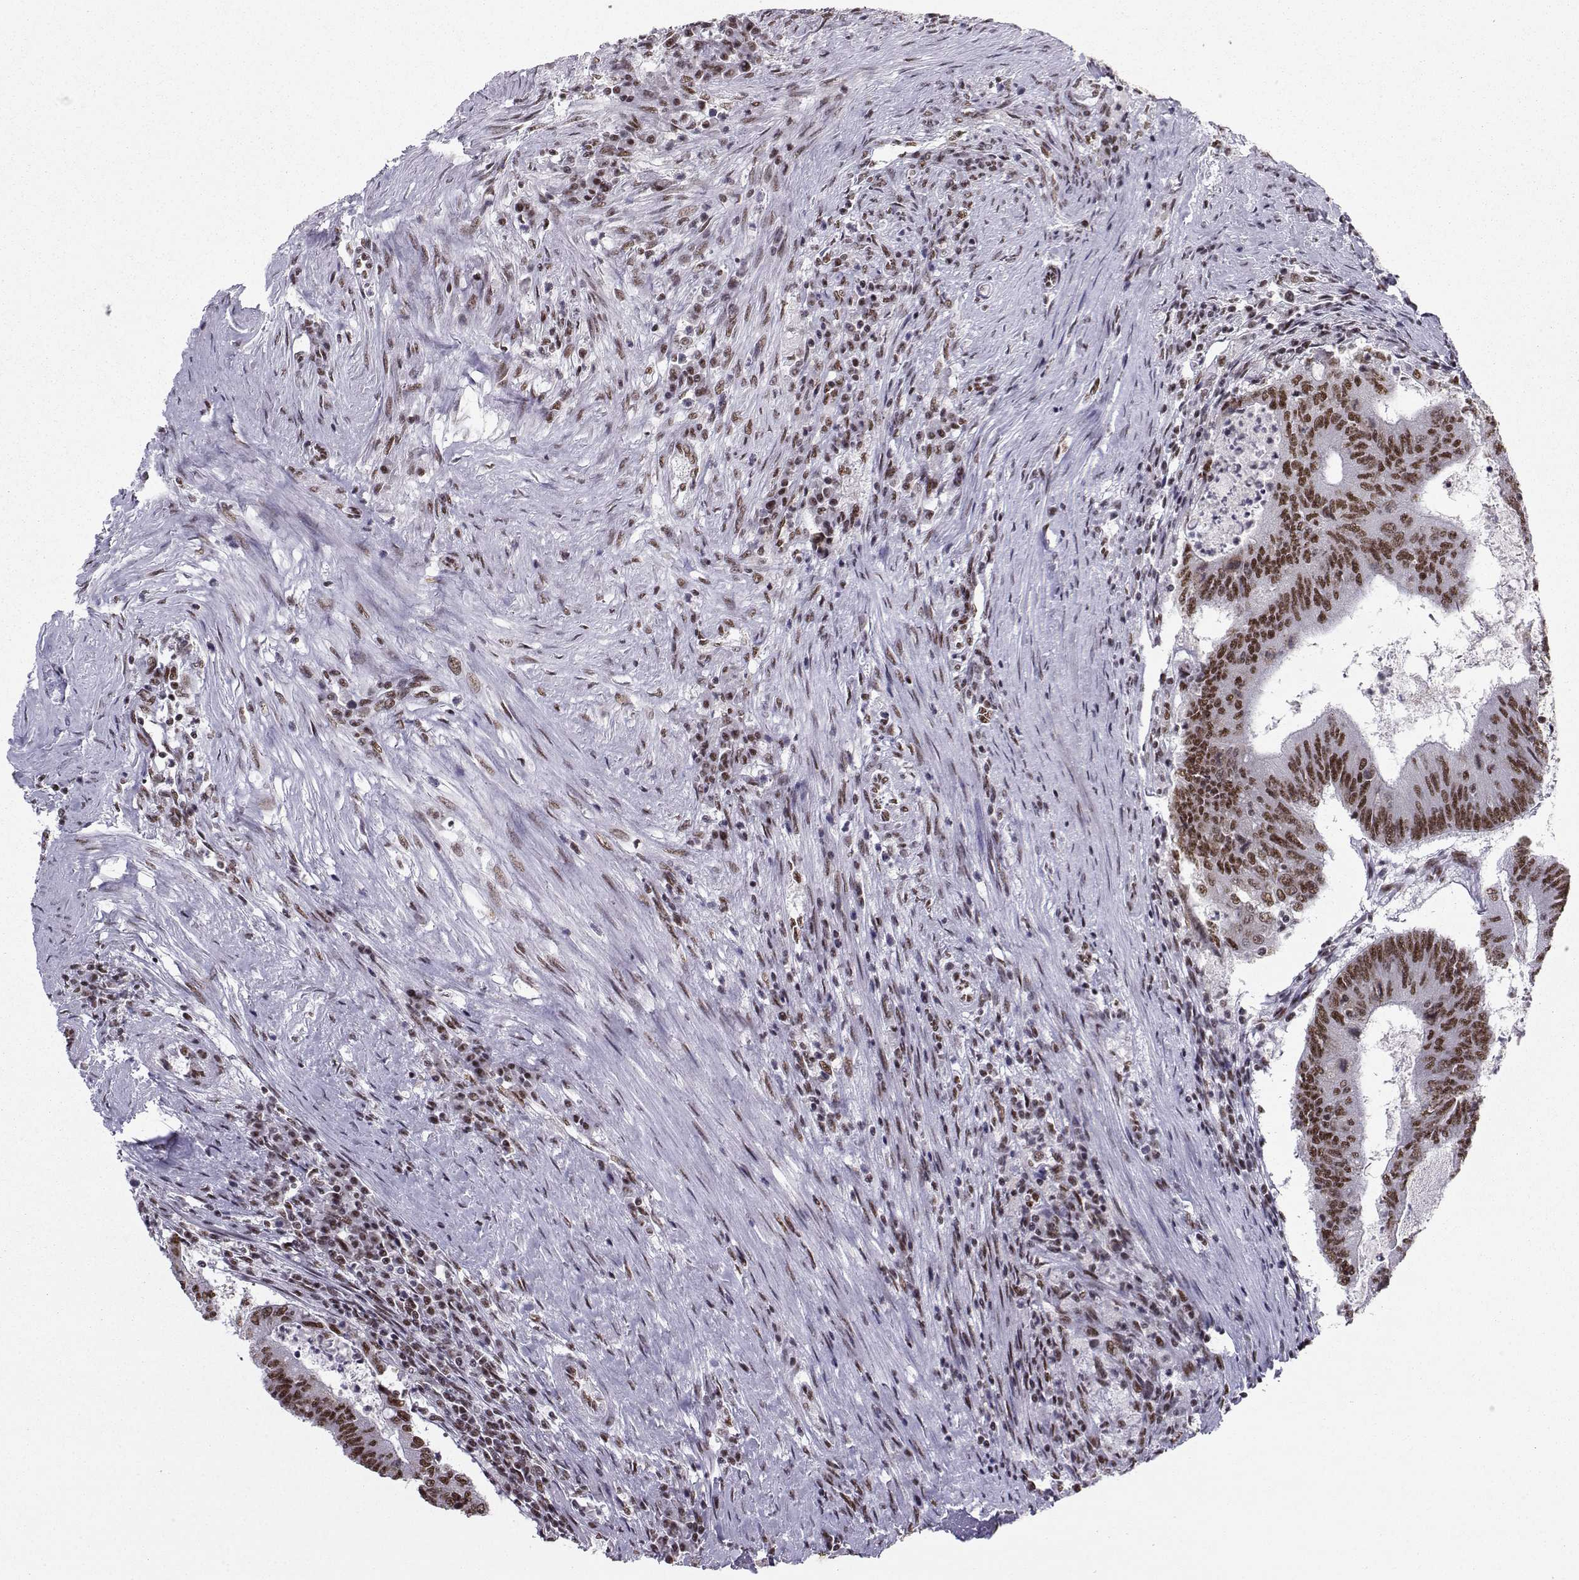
{"staining": {"intensity": "moderate", "quantity": ">75%", "location": "nuclear"}, "tissue": "colorectal cancer", "cell_type": "Tumor cells", "image_type": "cancer", "snomed": [{"axis": "morphology", "description": "Adenocarcinoma, NOS"}, {"axis": "topography", "description": "Colon"}], "caption": "Brown immunohistochemical staining in human colorectal cancer exhibits moderate nuclear expression in about >75% of tumor cells.", "gene": "SNRPB2", "patient": {"sex": "female", "age": 70}}